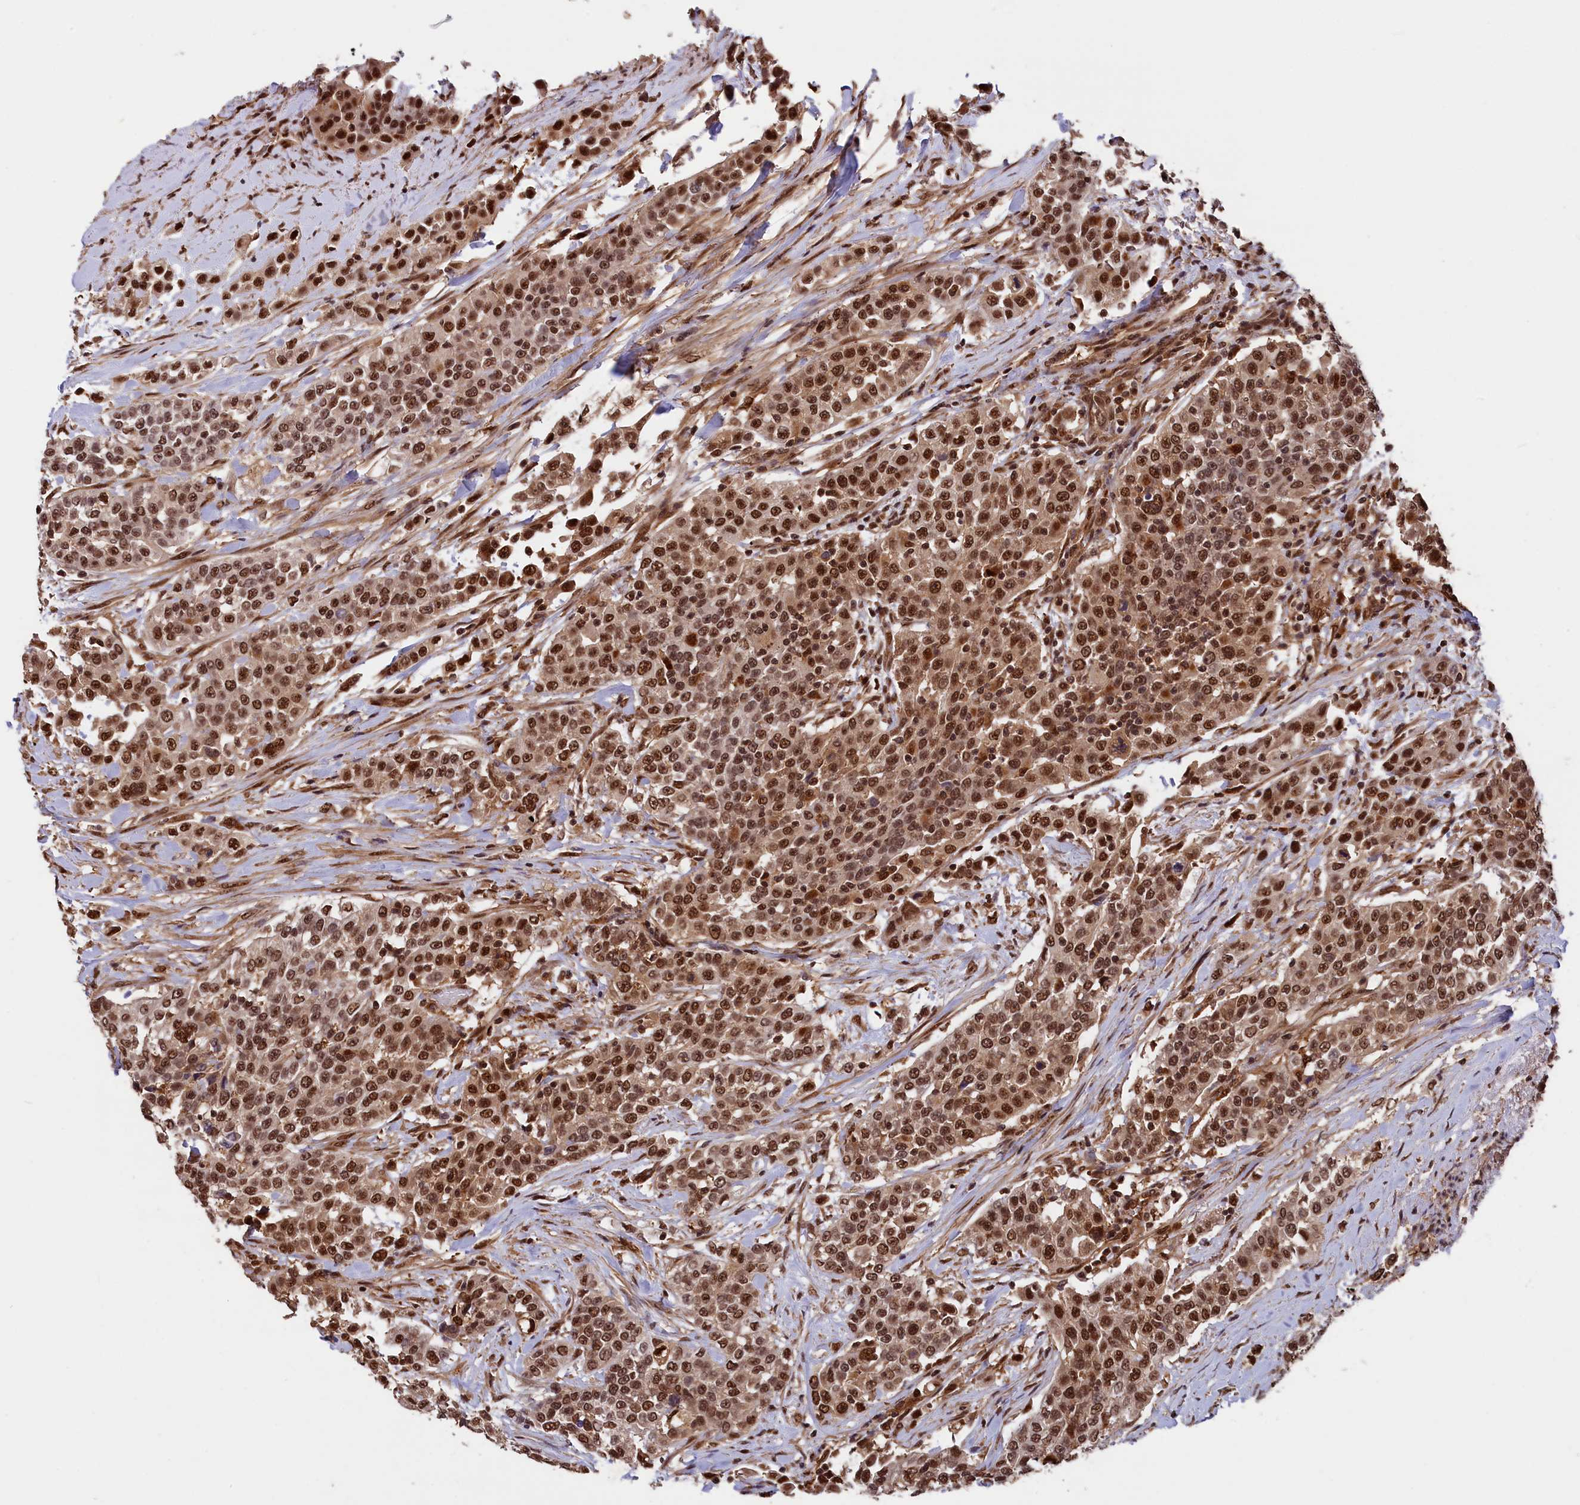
{"staining": {"intensity": "strong", "quantity": ">75%", "location": "nuclear"}, "tissue": "urothelial cancer", "cell_type": "Tumor cells", "image_type": "cancer", "snomed": [{"axis": "morphology", "description": "Urothelial carcinoma, High grade"}, {"axis": "topography", "description": "Urinary bladder"}], "caption": "This histopathology image reveals IHC staining of human urothelial cancer, with high strong nuclear staining in approximately >75% of tumor cells.", "gene": "ADRM1", "patient": {"sex": "female", "age": 80}}